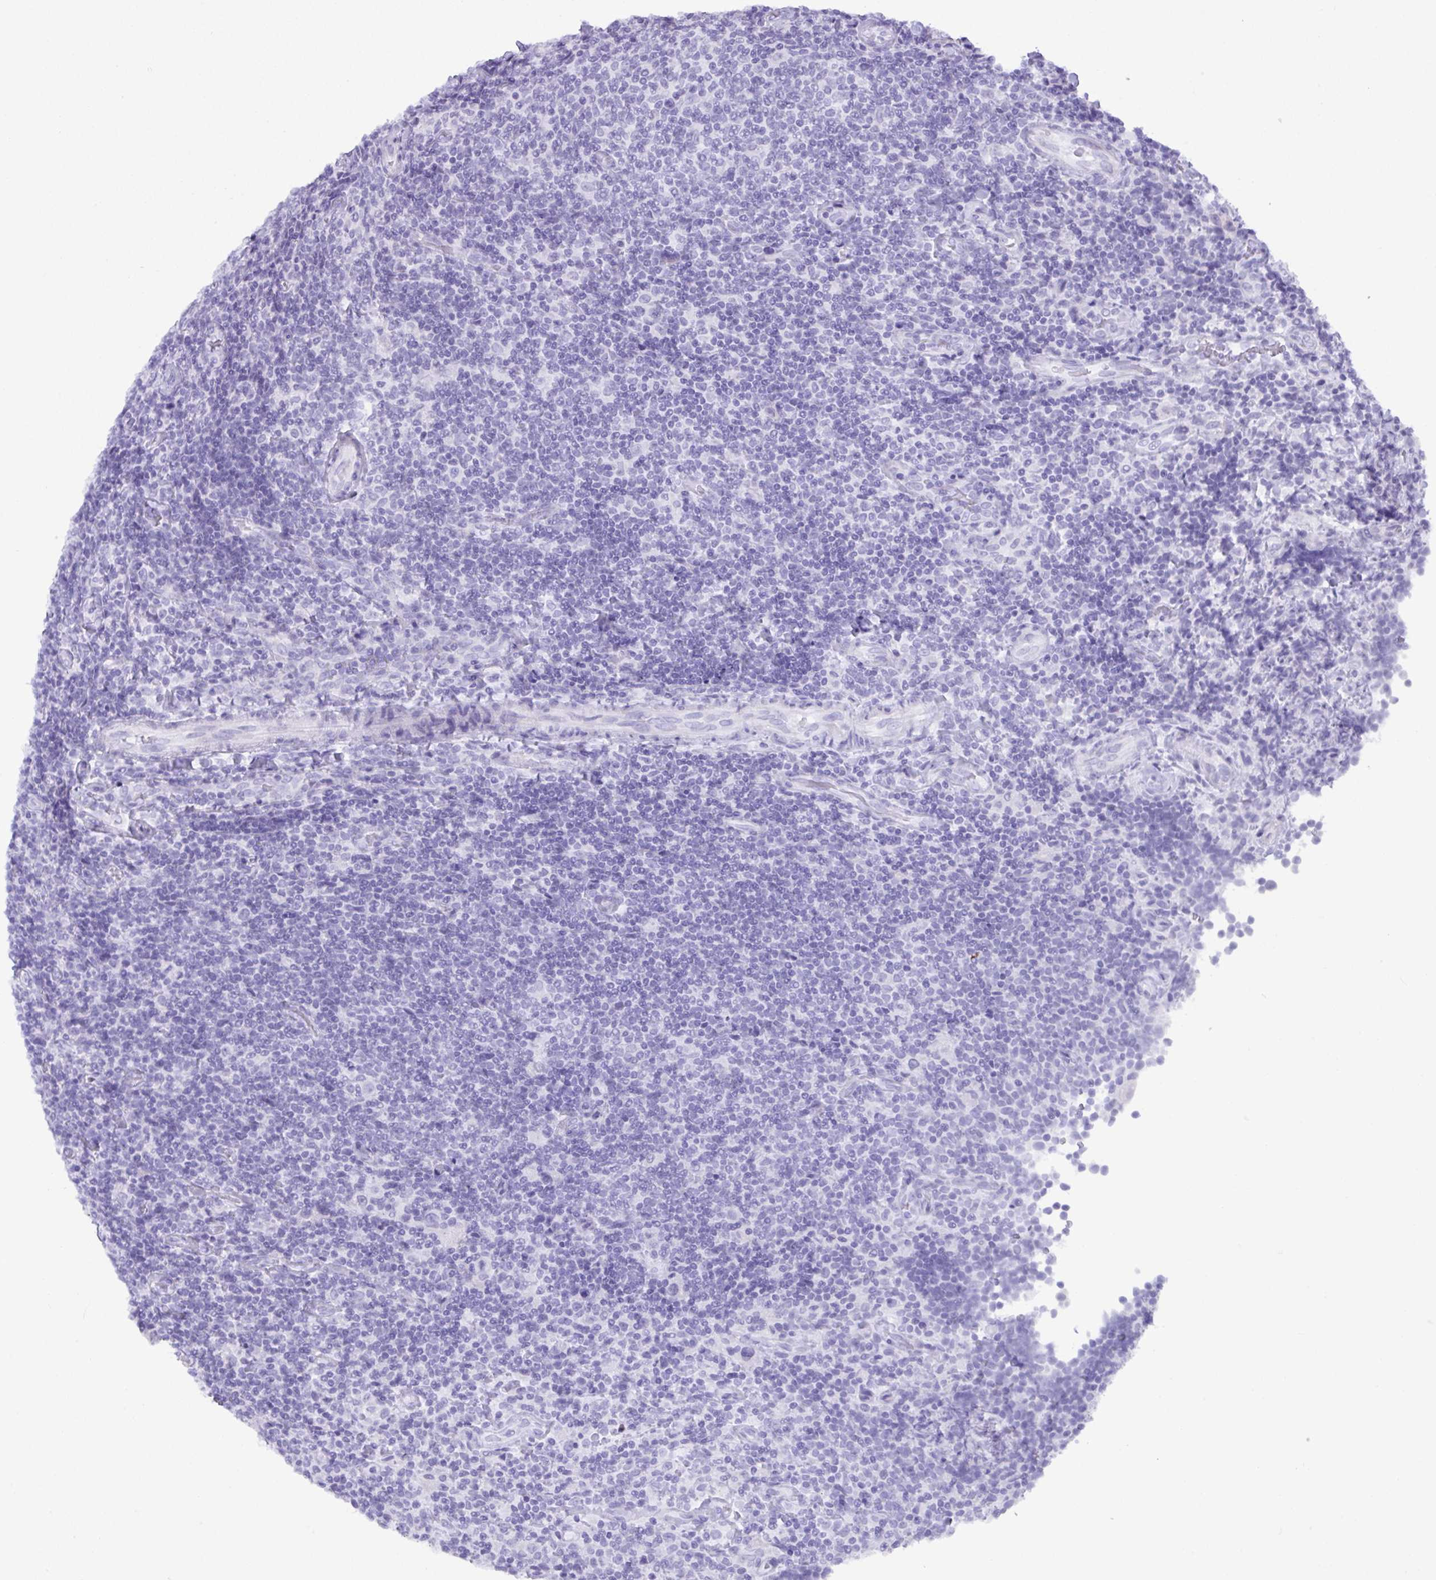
{"staining": {"intensity": "negative", "quantity": "none", "location": "none"}, "tissue": "lymphoma", "cell_type": "Tumor cells", "image_type": "cancer", "snomed": [{"axis": "morphology", "description": "Malignant lymphoma, non-Hodgkin's type, Low grade"}, {"axis": "topography", "description": "Lymph node"}], "caption": "This histopathology image is of low-grade malignant lymphoma, non-Hodgkin's type stained with immunohistochemistry (IHC) to label a protein in brown with the nuclei are counter-stained blue. There is no positivity in tumor cells.", "gene": "C4orf33", "patient": {"sex": "male", "age": 52}}